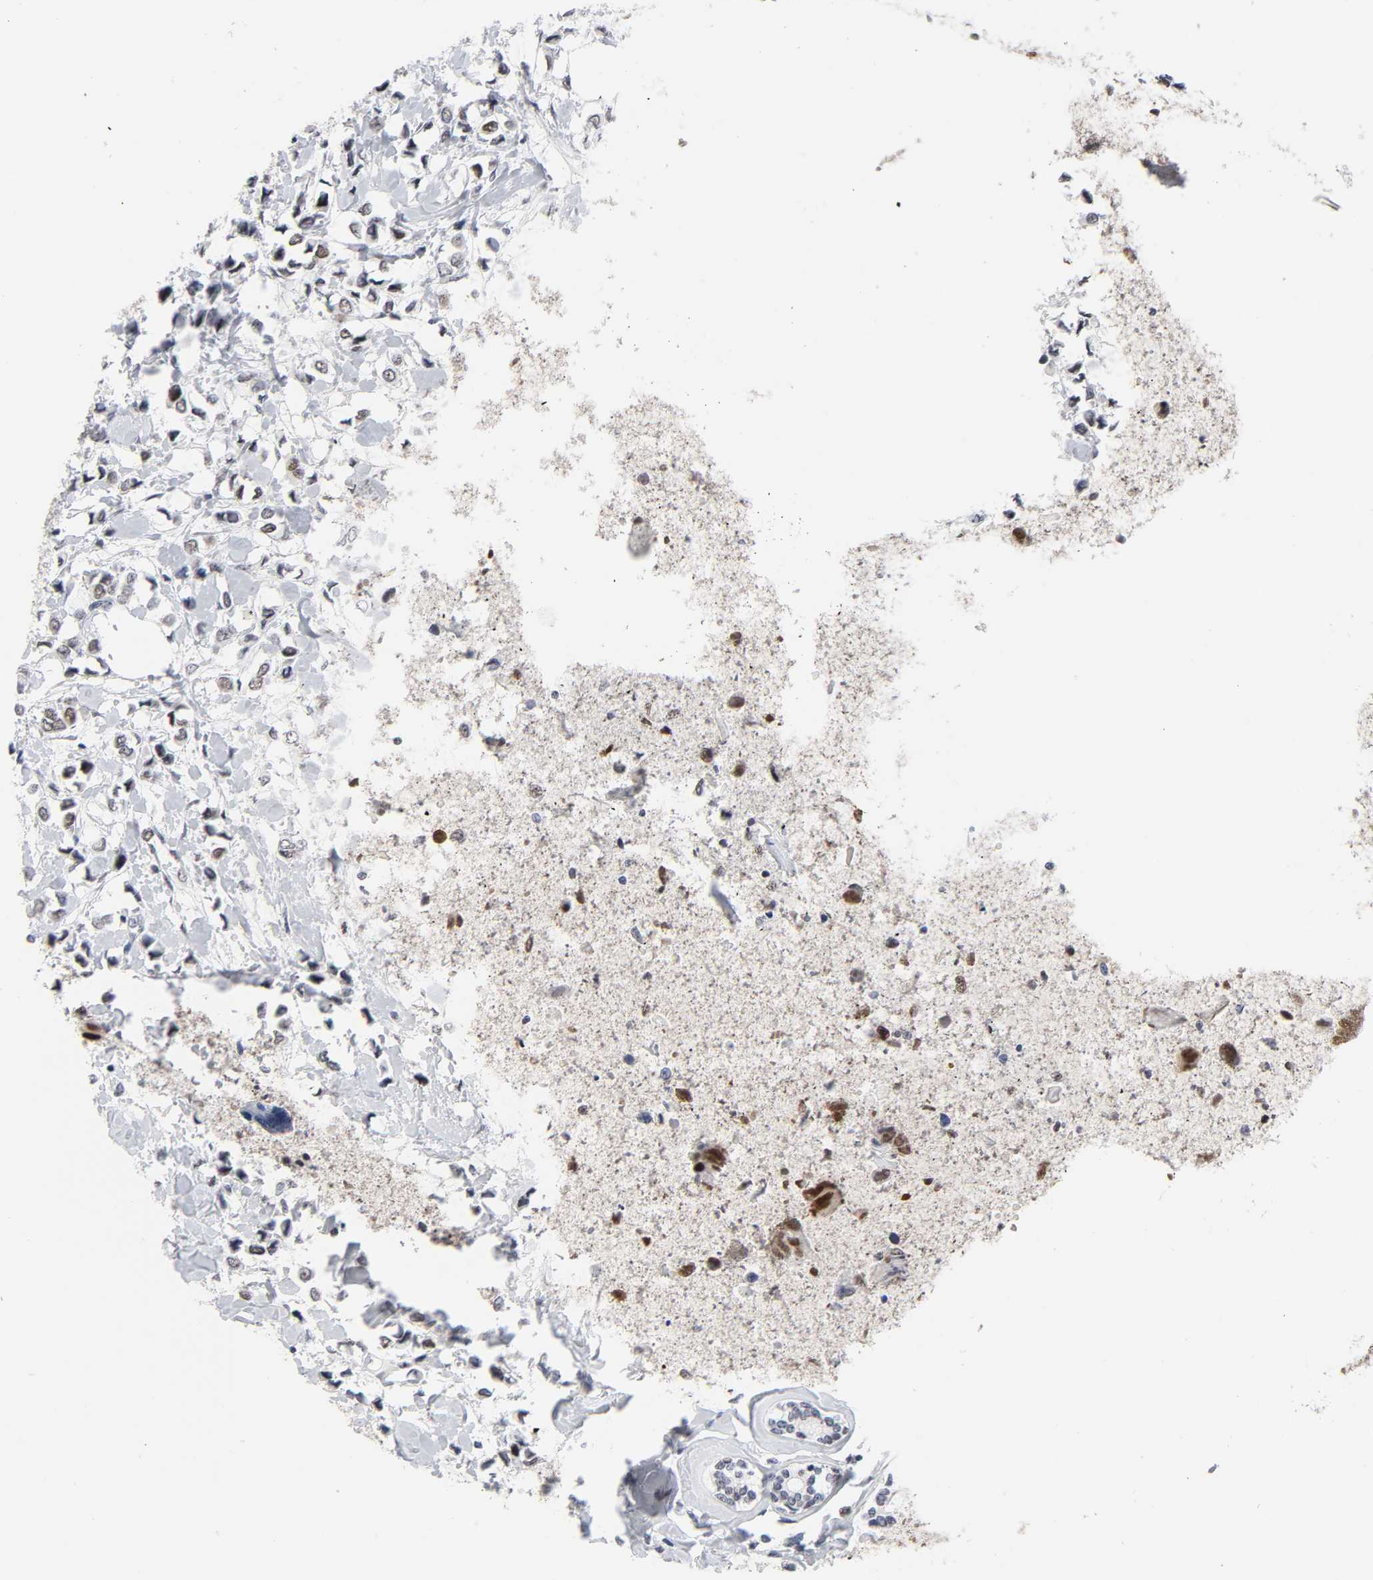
{"staining": {"intensity": "moderate", "quantity": "25%-75%", "location": "nuclear"}, "tissue": "breast cancer", "cell_type": "Tumor cells", "image_type": "cancer", "snomed": [{"axis": "morphology", "description": "Lobular carcinoma"}, {"axis": "topography", "description": "Breast"}], "caption": "A brown stain labels moderate nuclear expression of a protein in human breast lobular carcinoma tumor cells.", "gene": "RFC4", "patient": {"sex": "female", "age": 51}}